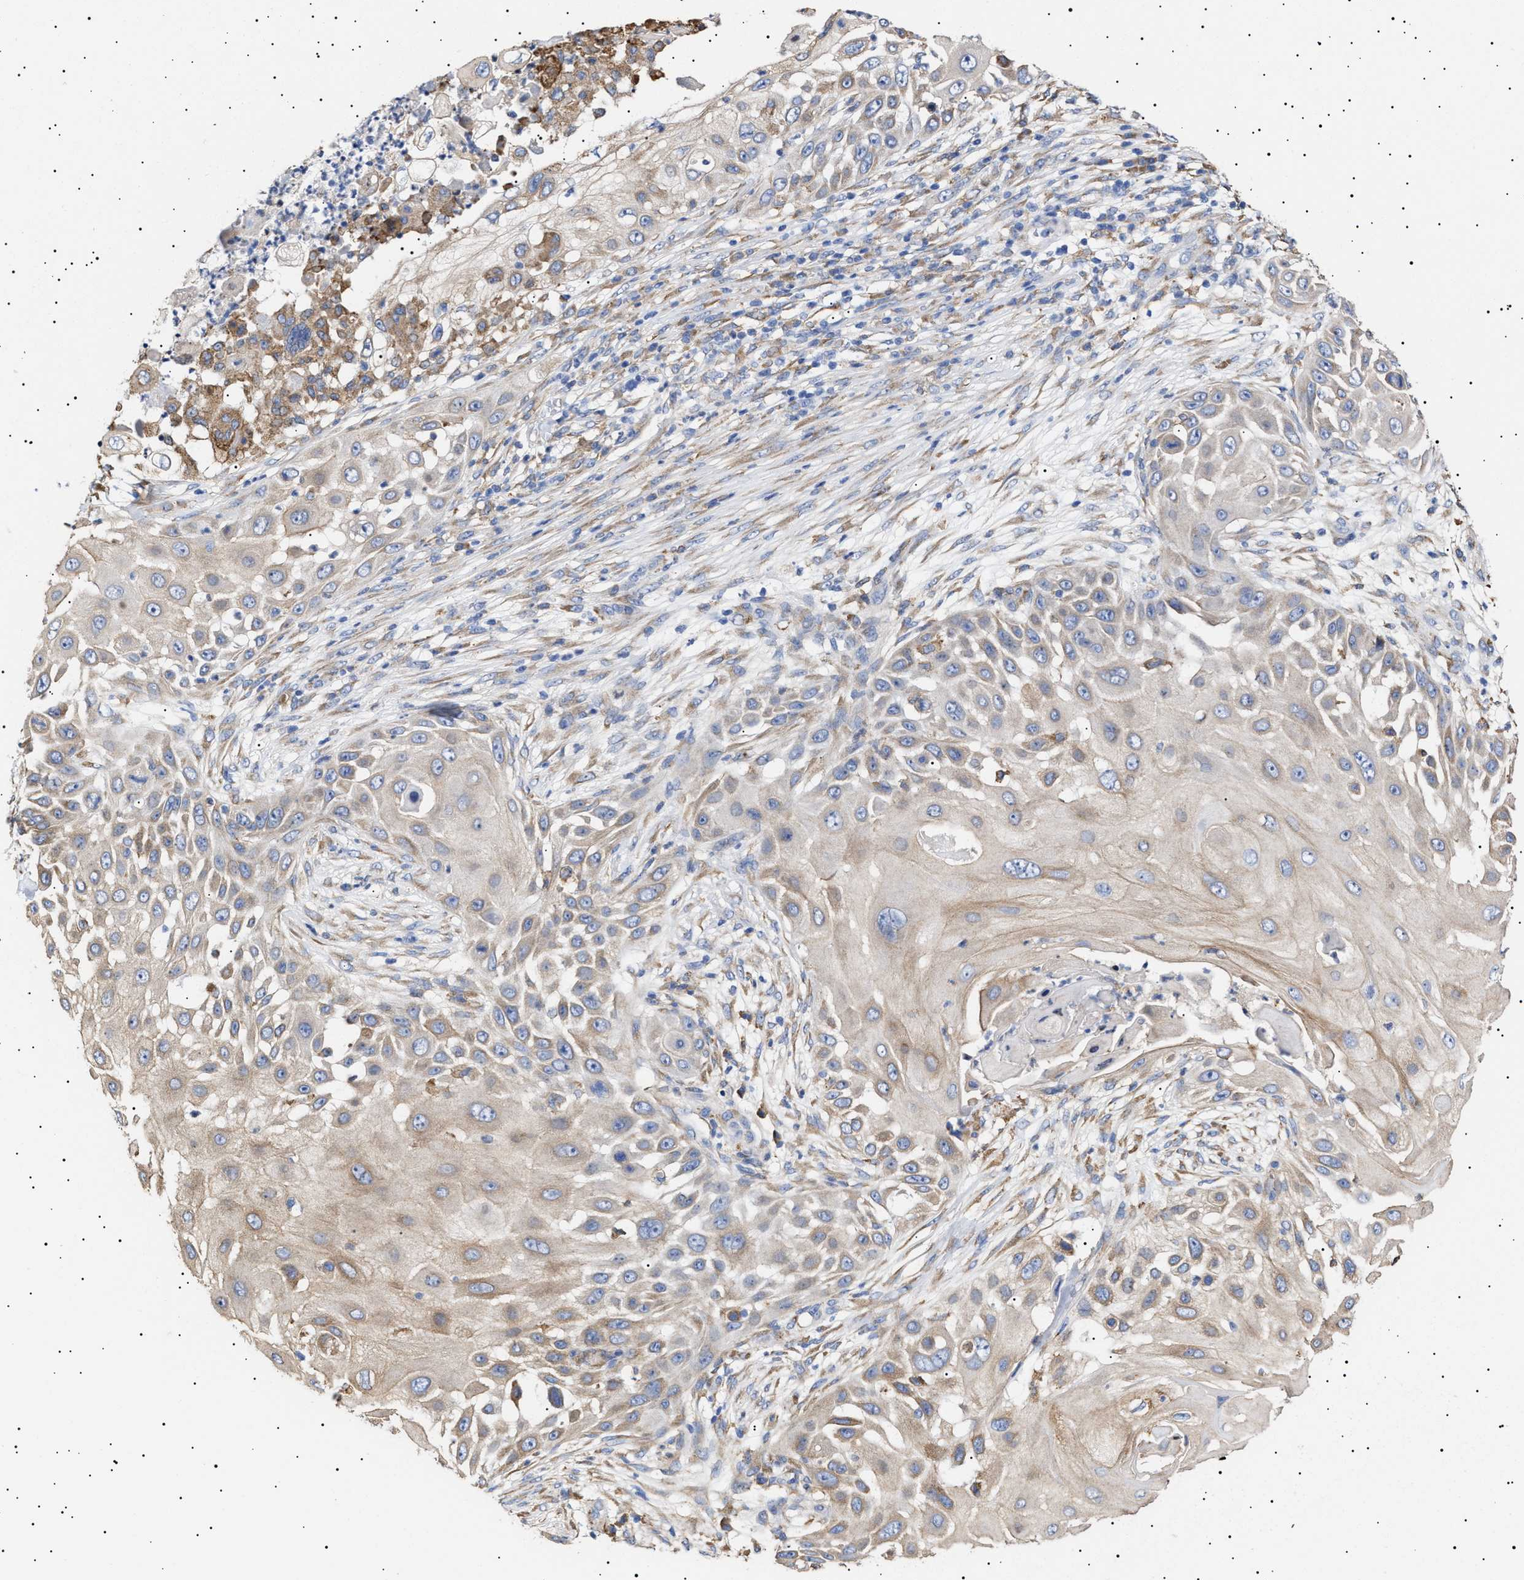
{"staining": {"intensity": "moderate", "quantity": "<25%", "location": "cytoplasmic/membranous"}, "tissue": "skin cancer", "cell_type": "Tumor cells", "image_type": "cancer", "snomed": [{"axis": "morphology", "description": "Squamous cell carcinoma, NOS"}, {"axis": "topography", "description": "Skin"}], "caption": "Protein expression analysis of human skin cancer (squamous cell carcinoma) reveals moderate cytoplasmic/membranous expression in about <25% of tumor cells.", "gene": "ERCC6L2", "patient": {"sex": "female", "age": 44}}